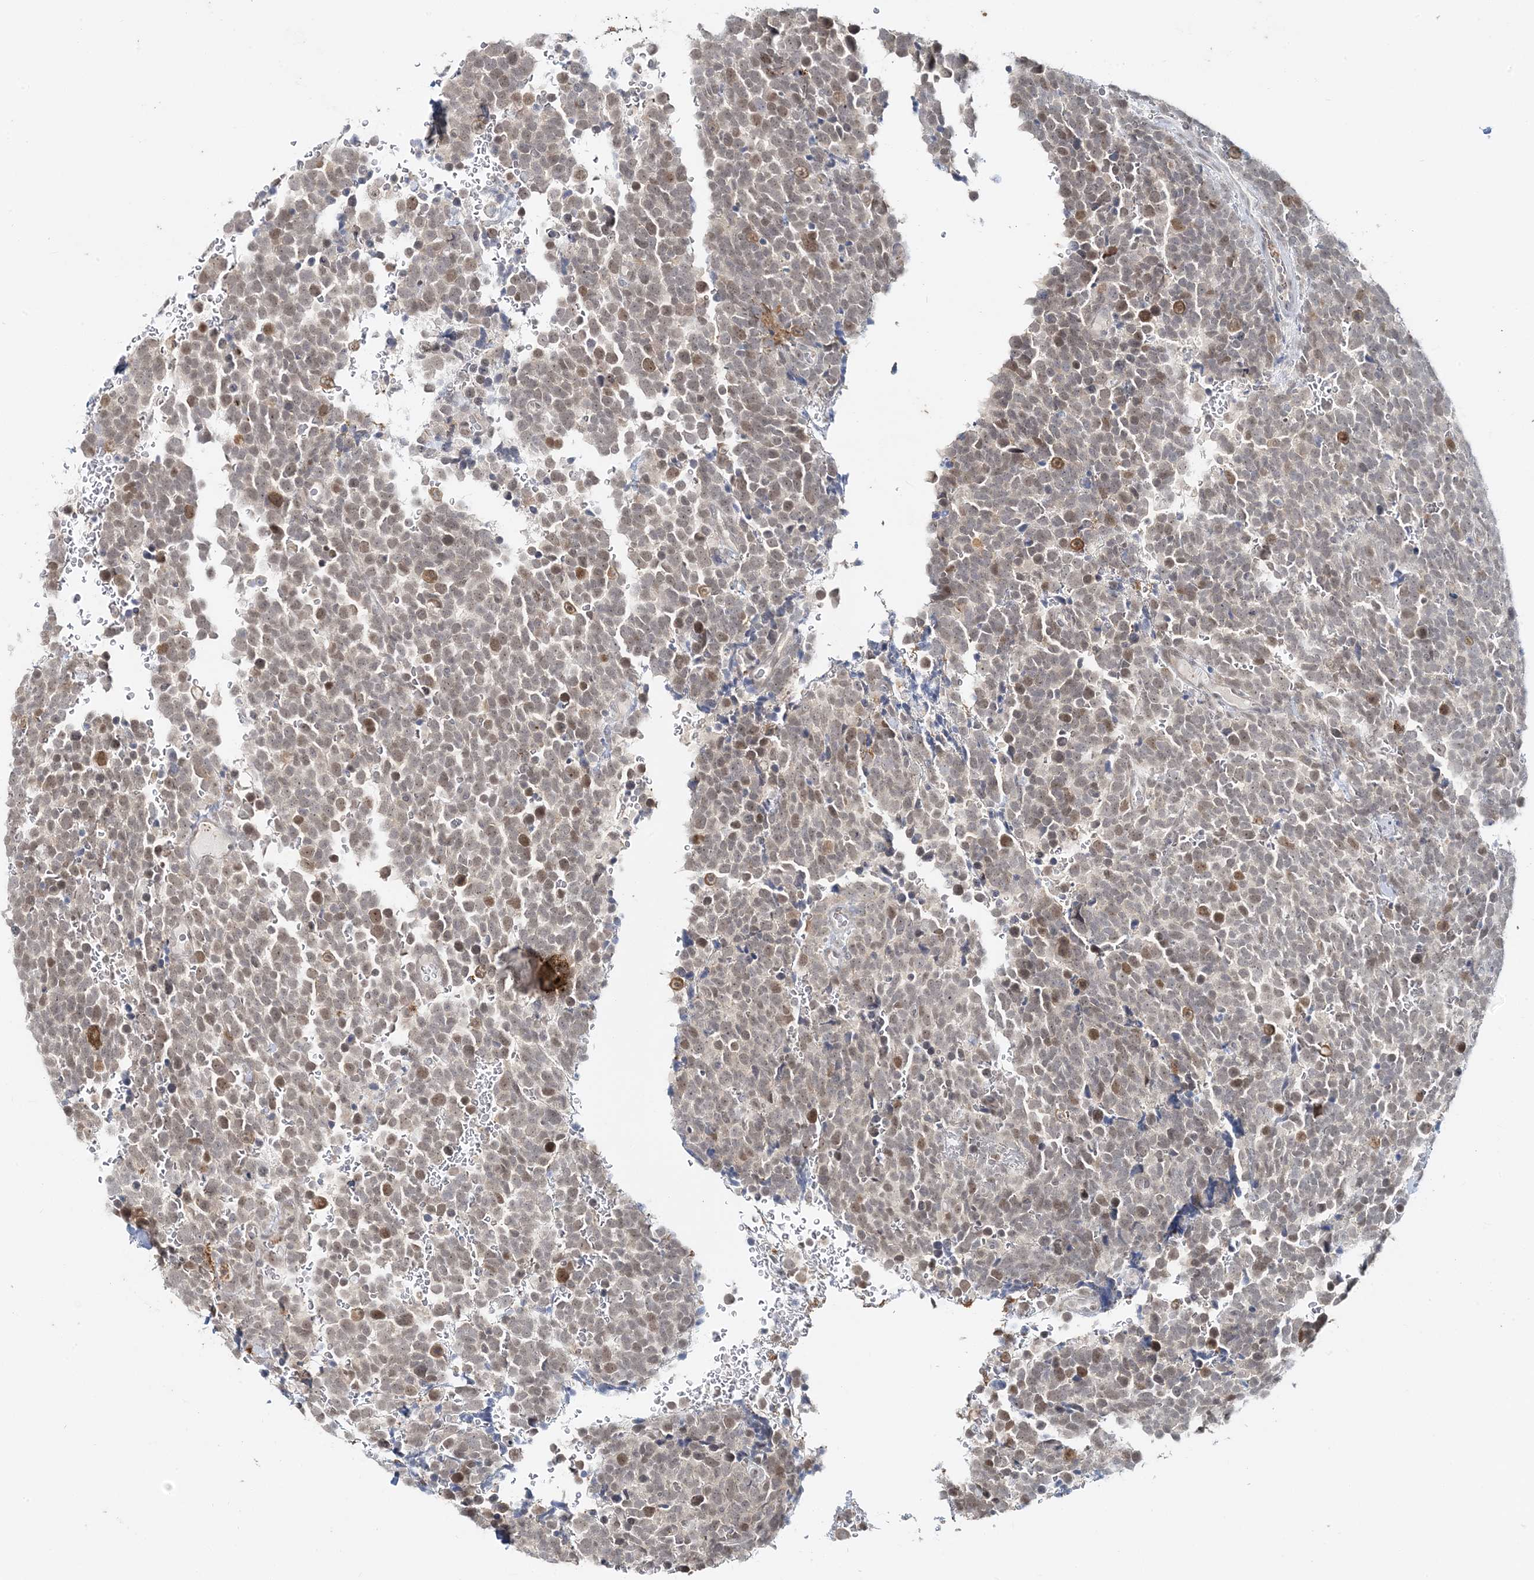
{"staining": {"intensity": "moderate", "quantity": "25%-75%", "location": "nuclear"}, "tissue": "urothelial cancer", "cell_type": "Tumor cells", "image_type": "cancer", "snomed": [{"axis": "morphology", "description": "Urothelial carcinoma, High grade"}, {"axis": "topography", "description": "Urinary bladder"}], "caption": "High-grade urothelial carcinoma tissue displays moderate nuclear staining in about 25%-75% of tumor cells", "gene": "LEXM", "patient": {"sex": "female", "age": 82}}